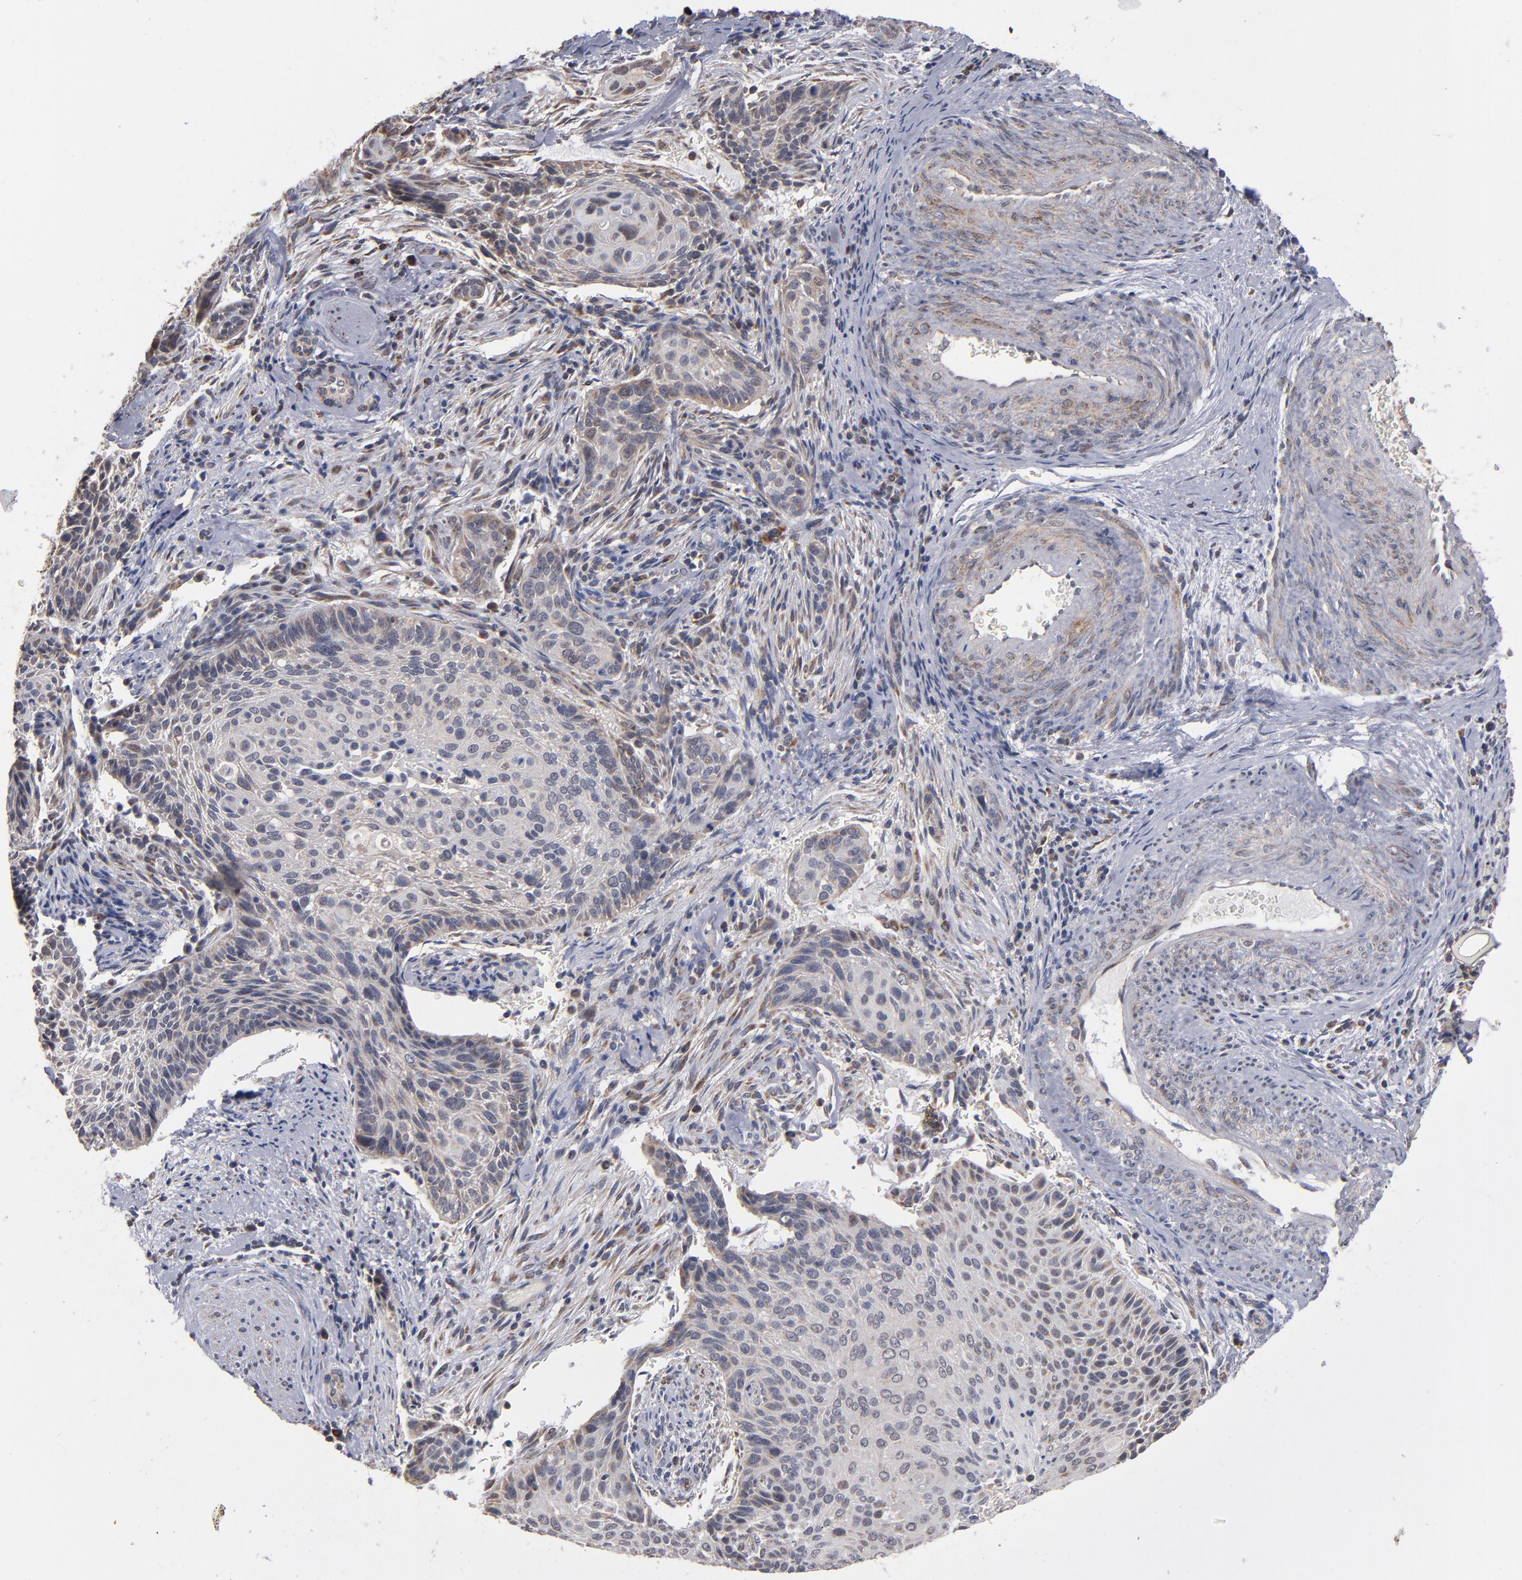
{"staining": {"intensity": "weak", "quantity": "<25%", "location": "cytoplasmic/membranous,nuclear"}, "tissue": "cervical cancer", "cell_type": "Tumor cells", "image_type": "cancer", "snomed": [{"axis": "morphology", "description": "Squamous cell carcinoma, NOS"}, {"axis": "topography", "description": "Cervix"}], "caption": "This is an immunohistochemistry (IHC) photomicrograph of cervical squamous cell carcinoma. There is no staining in tumor cells.", "gene": "MIPOL1", "patient": {"sex": "female", "age": 33}}